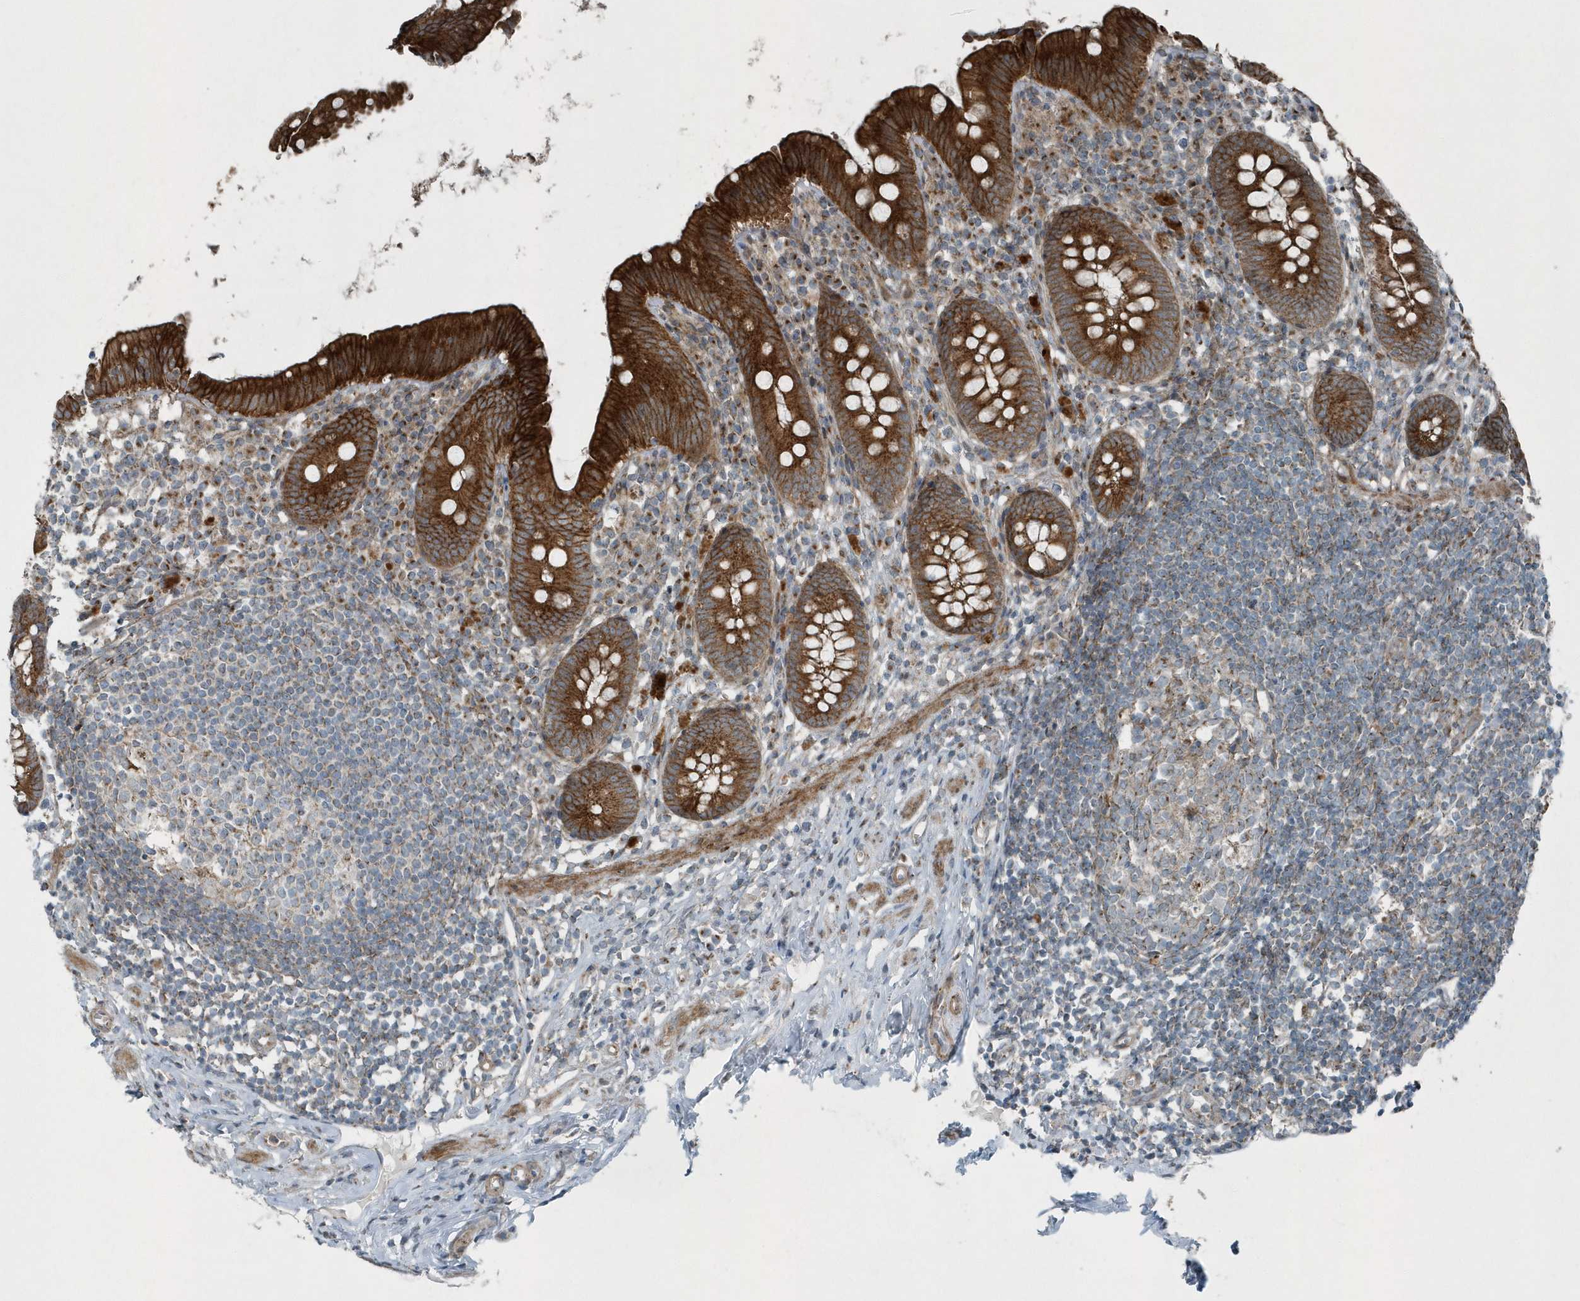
{"staining": {"intensity": "strong", "quantity": ">75%", "location": "cytoplasmic/membranous"}, "tissue": "appendix", "cell_type": "Glandular cells", "image_type": "normal", "snomed": [{"axis": "morphology", "description": "Normal tissue, NOS"}, {"axis": "topography", "description": "Appendix"}], "caption": "A high-resolution photomicrograph shows immunohistochemistry staining of normal appendix, which shows strong cytoplasmic/membranous expression in about >75% of glandular cells.", "gene": "GCC2", "patient": {"sex": "male", "age": 52}}